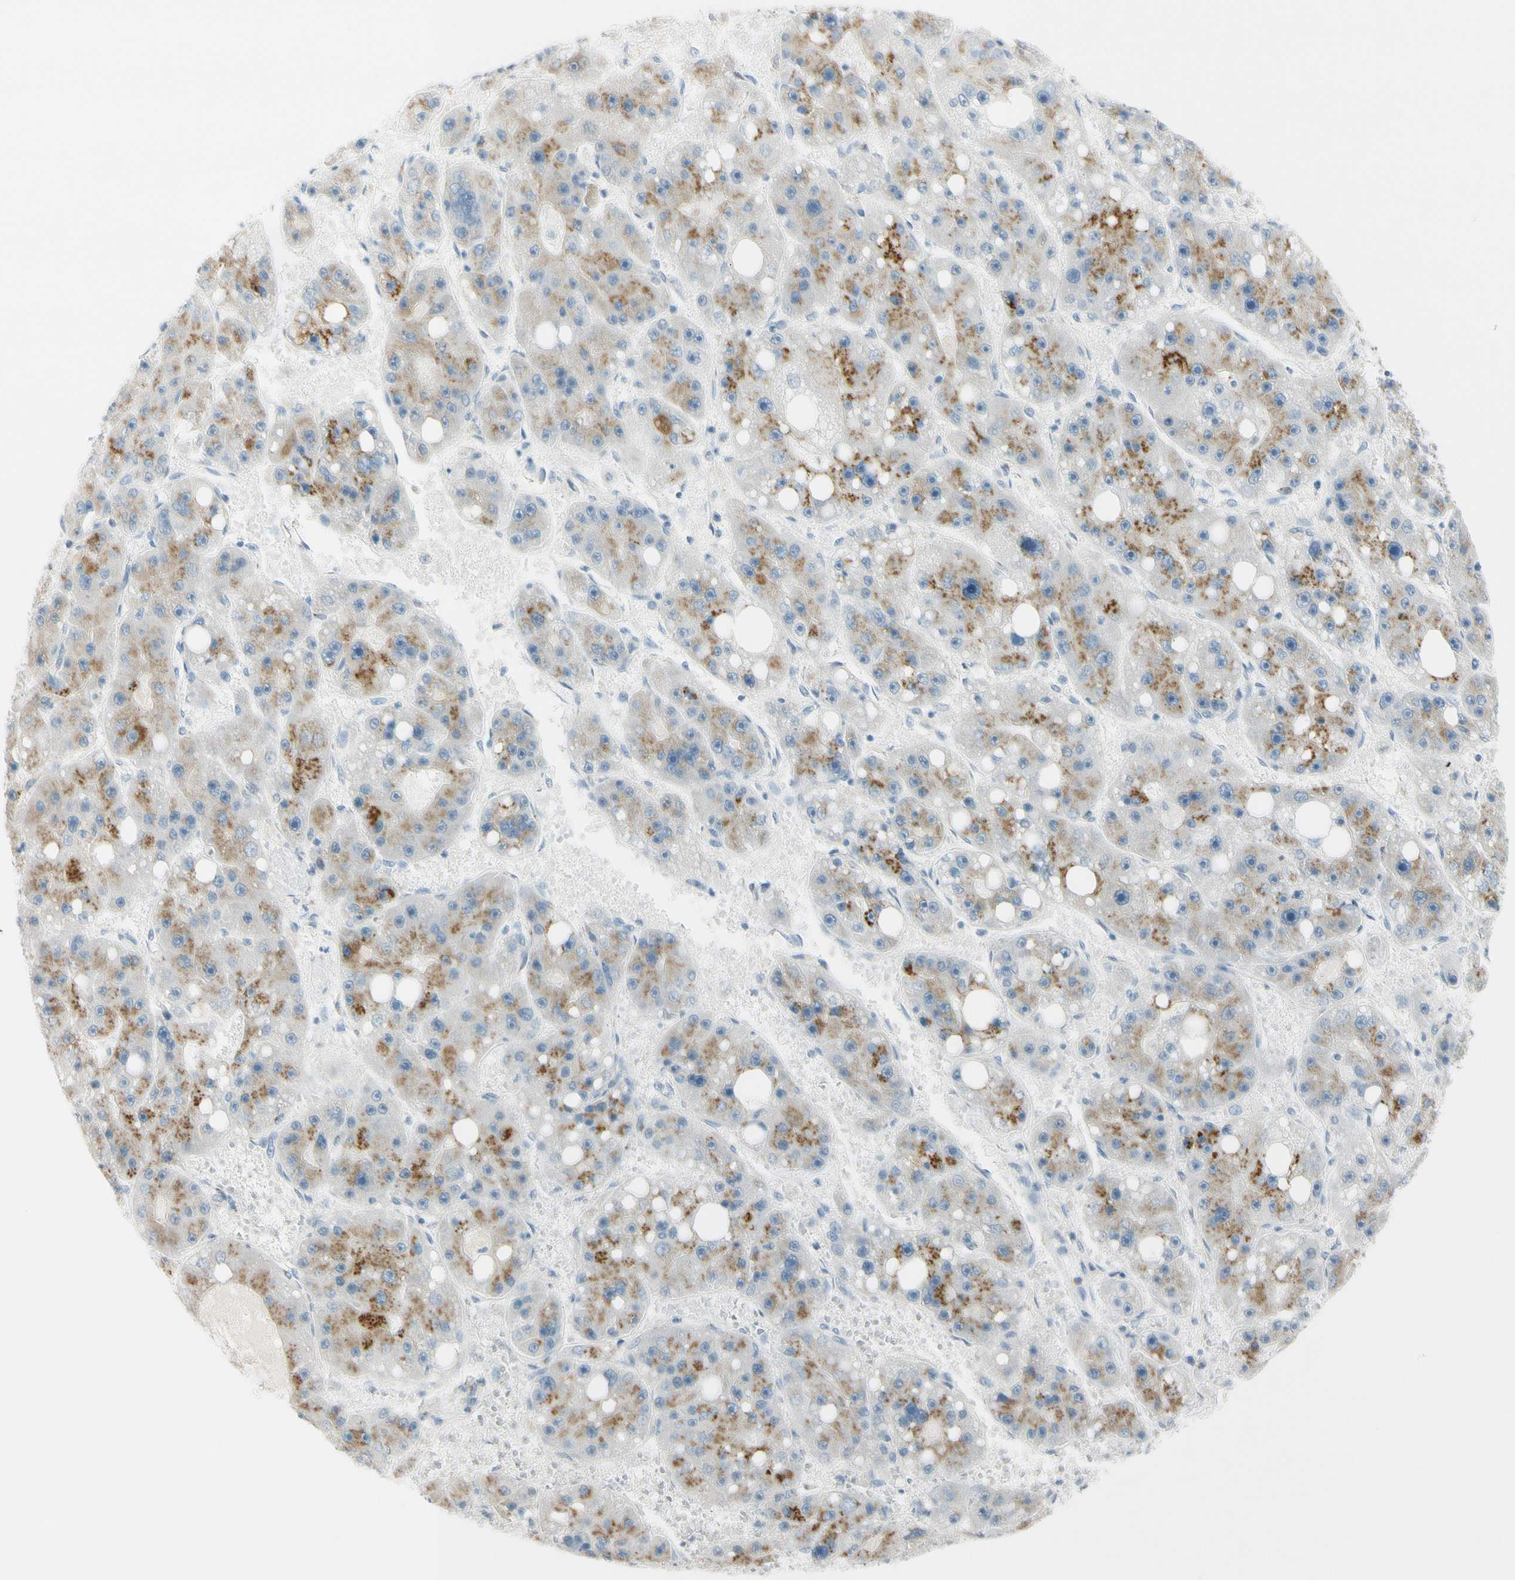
{"staining": {"intensity": "moderate", "quantity": "25%-75%", "location": "cytoplasmic/membranous"}, "tissue": "liver cancer", "cell_type": "Tumor cells", "image_type": "cancer", "snomed": [{"axis": "morphology", "description": "Carcinoma, Hepatocellular, NOS"}, {"axis": "topography", "description": "Liver"}], "caption": "Immunohistochemical staining of liver cancer exhibits moderate cytoplasmic/membranous protein positivity in approximately 25%-75% of tumor cells. (Brightfield microscopy of DAB IHC at high magnification).", "gene": "B4GALNT1", "patient": {"sex": "female", "age": 61}}